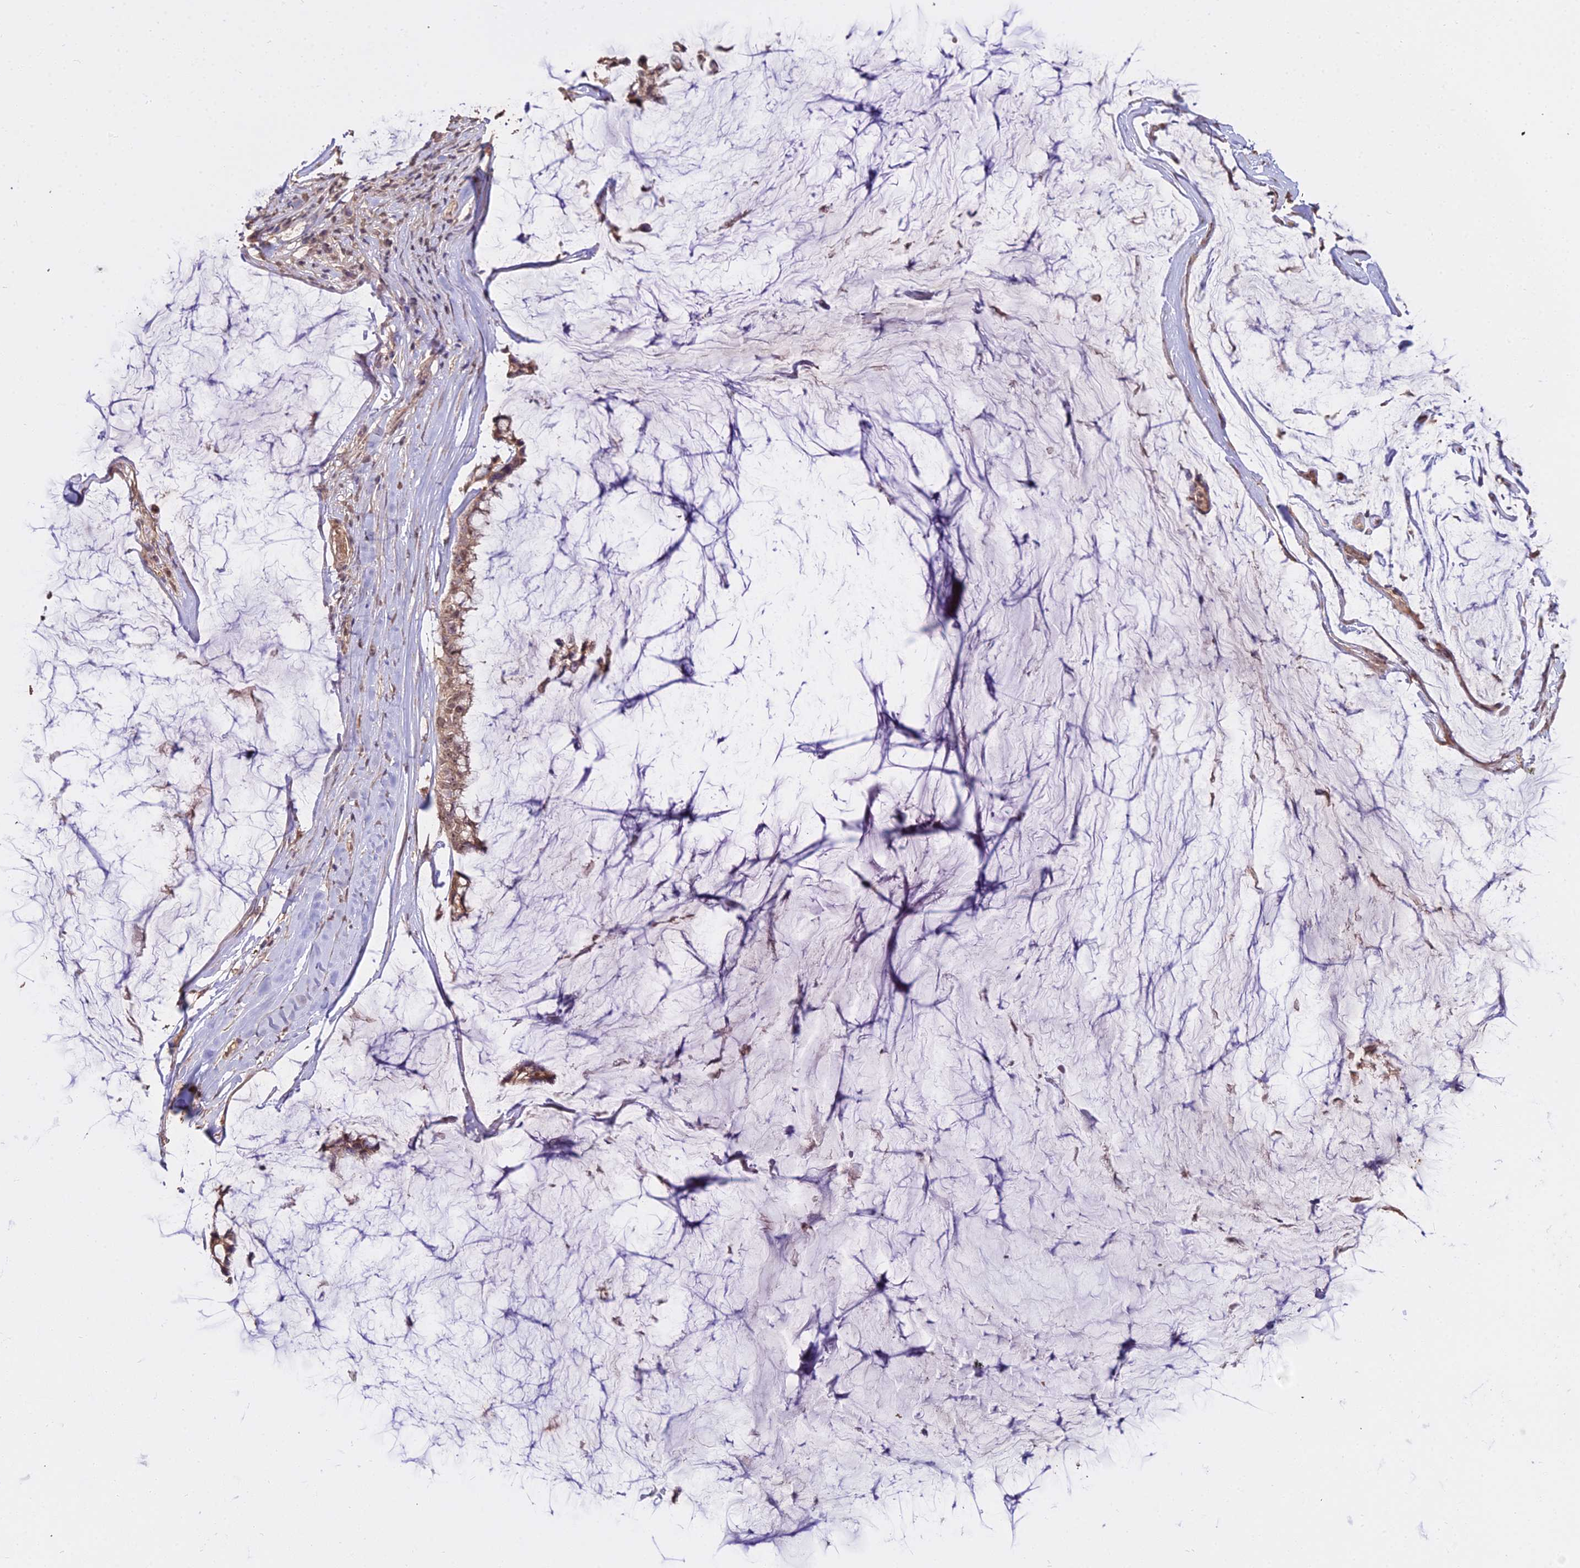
{"staining": {"intensity": "moderate", "quantity": ">75%", "location": "cytoplasmic/membranous,nuclear"}, "tissue": "ovarian cancer", "cell_type": "Tumor cells", "image_type": "cancer", "snomed": [{"axis": "morphology", "description": "Cystadenocarcinoma, mucinous, NOS"}, {"axis": "topography", "description": "Ovary"}], "caption": "High-power microscopy captured an immunohistochemistry (IHC) micrograph of ovarian mucinous cystadenocarcinoma, revealing moderate cytoplasmic/membranous and nuclear staining in approximately >75% of tumor cells. The staining was performed using DAB (3,3'-diaminobenzidine) to visualize the protein expression in brown, while the nuclei were stained in blue with hematoxylin (Magnification: 20x).", "gene": "METTL13", "patient": {"sex": "female", "age": 39}}